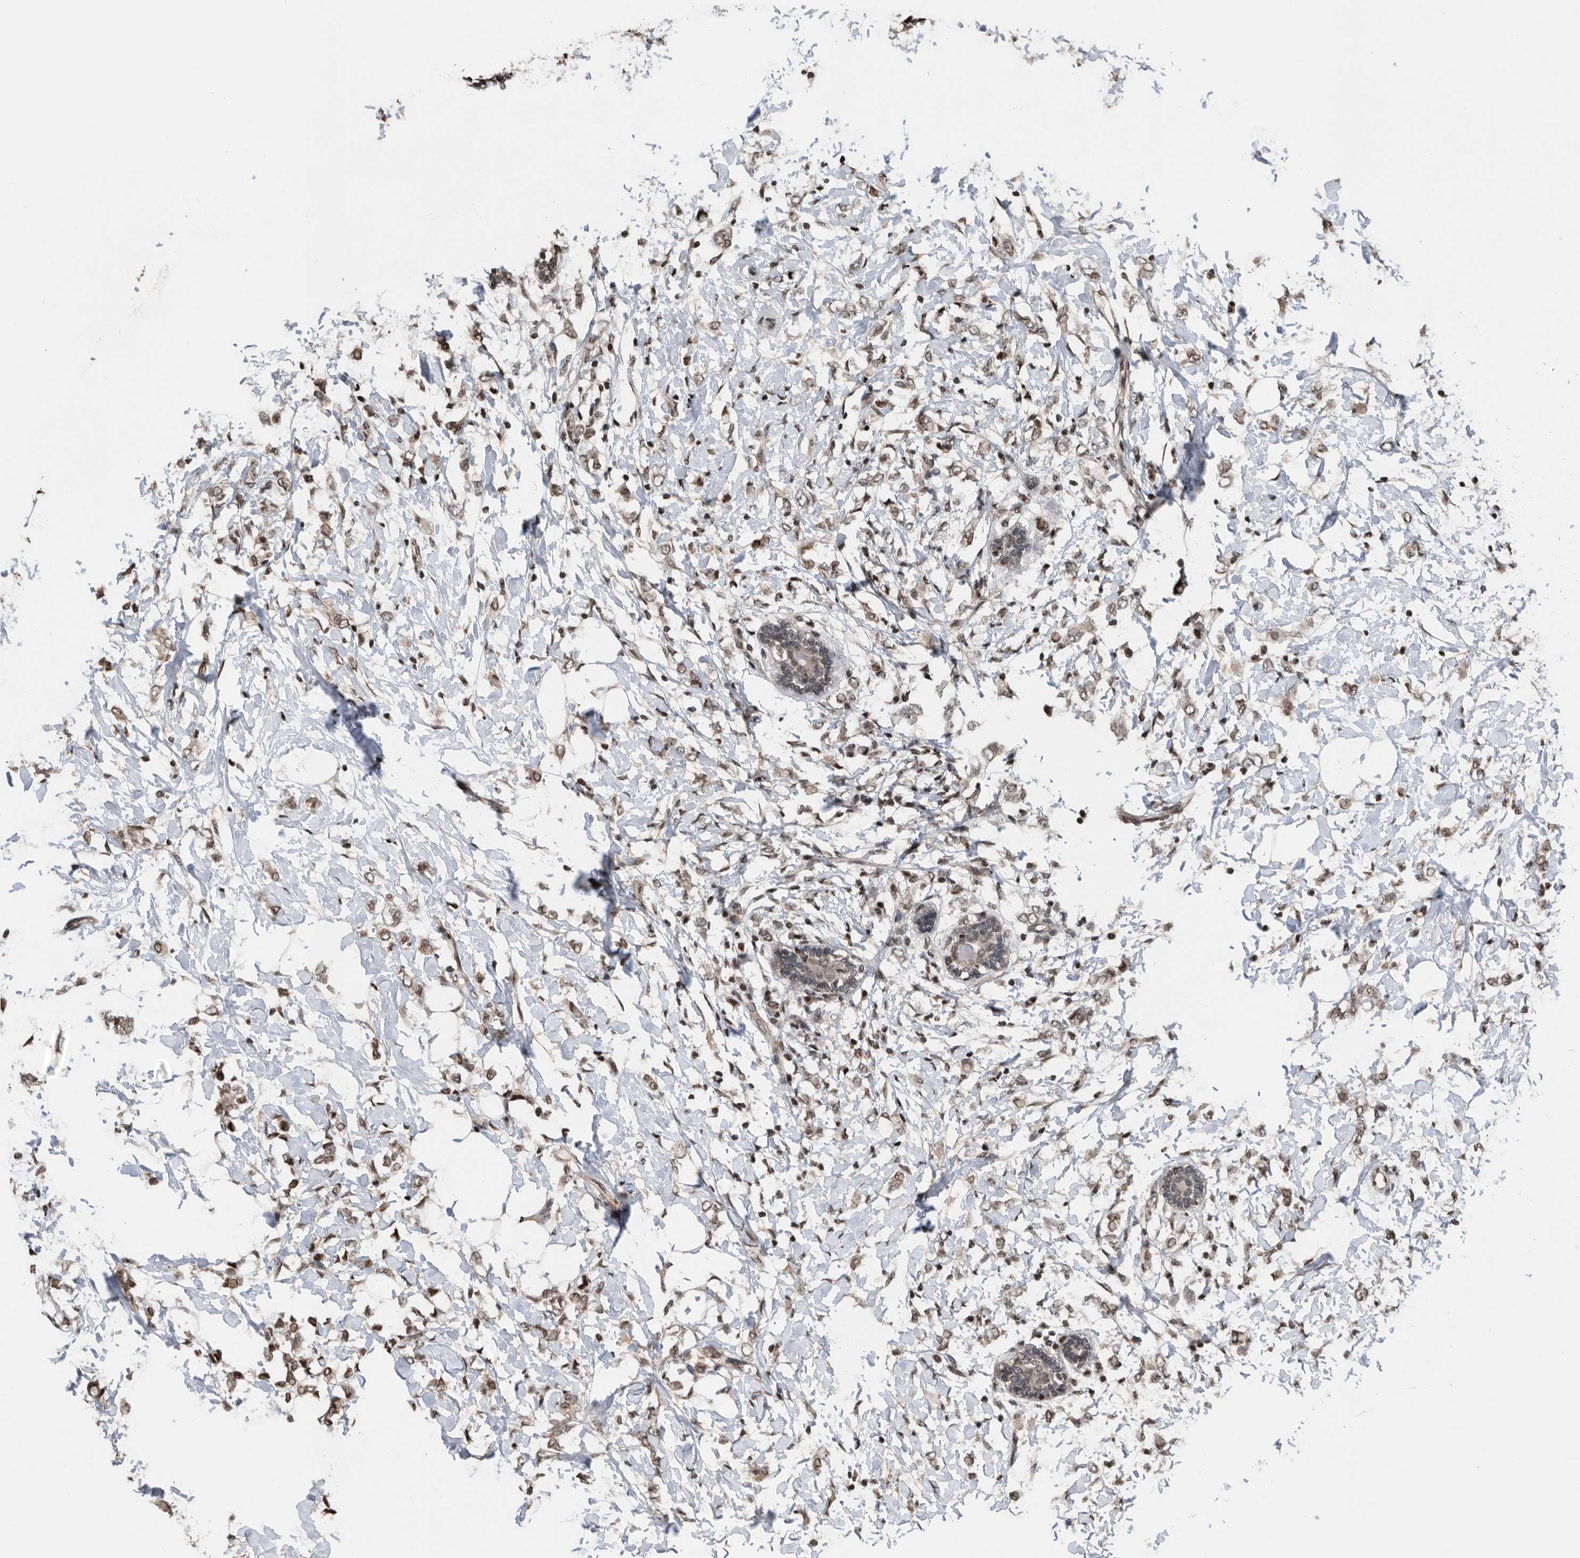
{"staining": {"intensity": "moderate", "quantity": ">75%", "location": "nuclear"}, "tissue": "breast cancer", "cell_type": "Tumor cells", "image_type": "cancer", "snomed": [{"axis": "morphology", "description": "Normal tissue, NOS"}, {"axis": "morphology", "description": "Lobular carcinoma"}, {"axis": "topography", "description": "Breast"}], "caption": "Moderate nuclear staining is identified in about >75% of tumor cells in lobular carcinoma (breast).", "gene": "SNRNP48", "patient": {"sex": "female", "age": 47}}